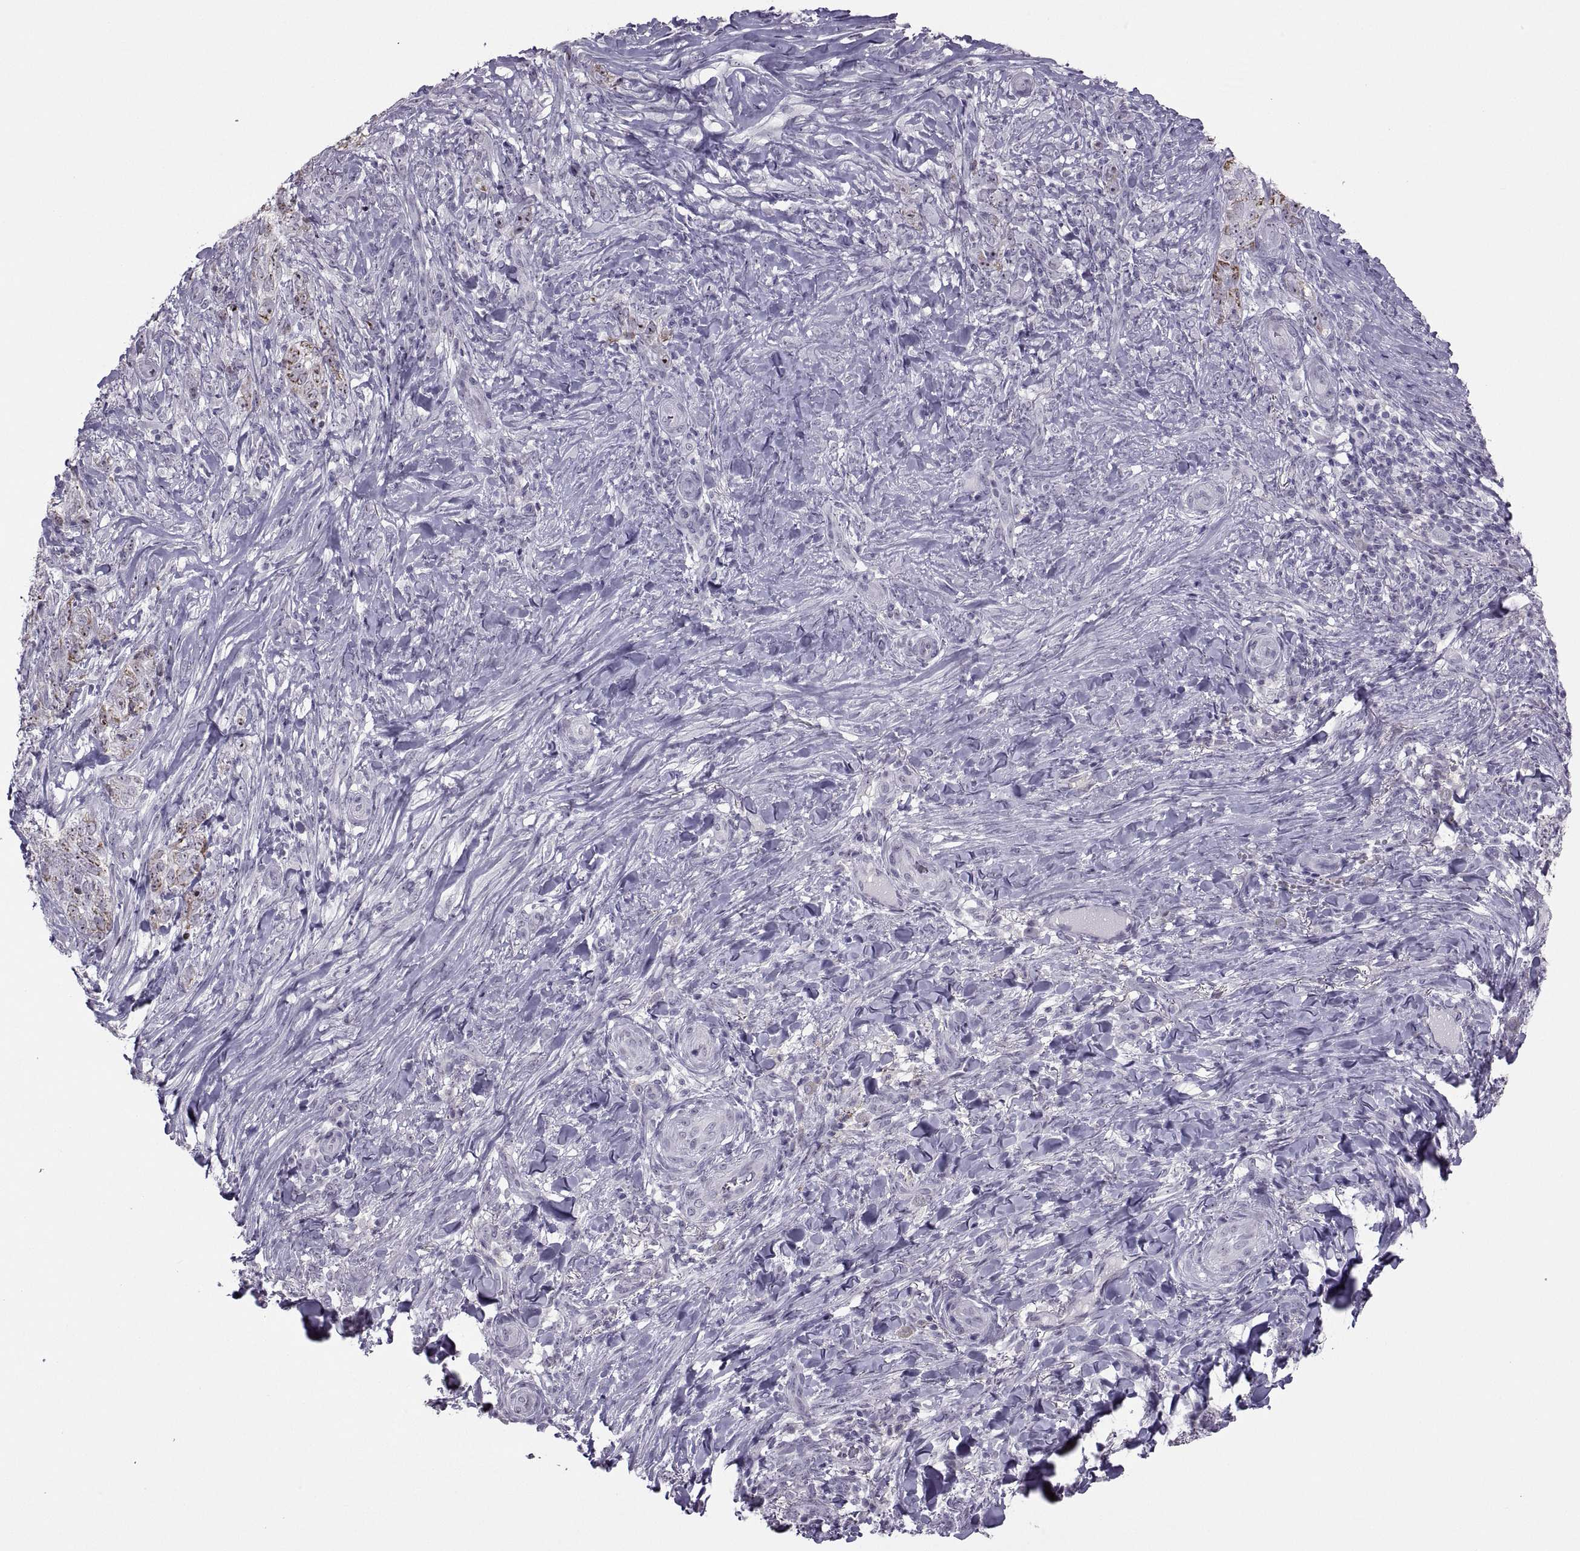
{"staining": {"intensity": "moderate", "quantity": "<25%", "location": "cytoplasmic/membranous"}, "tissue": "skin cancer", "cell_type": "Tumor cells", "image_type": "cancer", "snomed": [{"axis": "morphology", "description": "Basal cell carcinoma"}, {"axis": "topography", "description": "Skin"}], "caption": "IHC histopathology image of human skin cancer (basal cell carcinoma) stained for a protein (brown), which shows low levels of moderate cytoplasmic/membranous positivity in about <25% of tumor cells.", "gene": "ASIC2", "patient": {"sex": "female", "age": 69}}